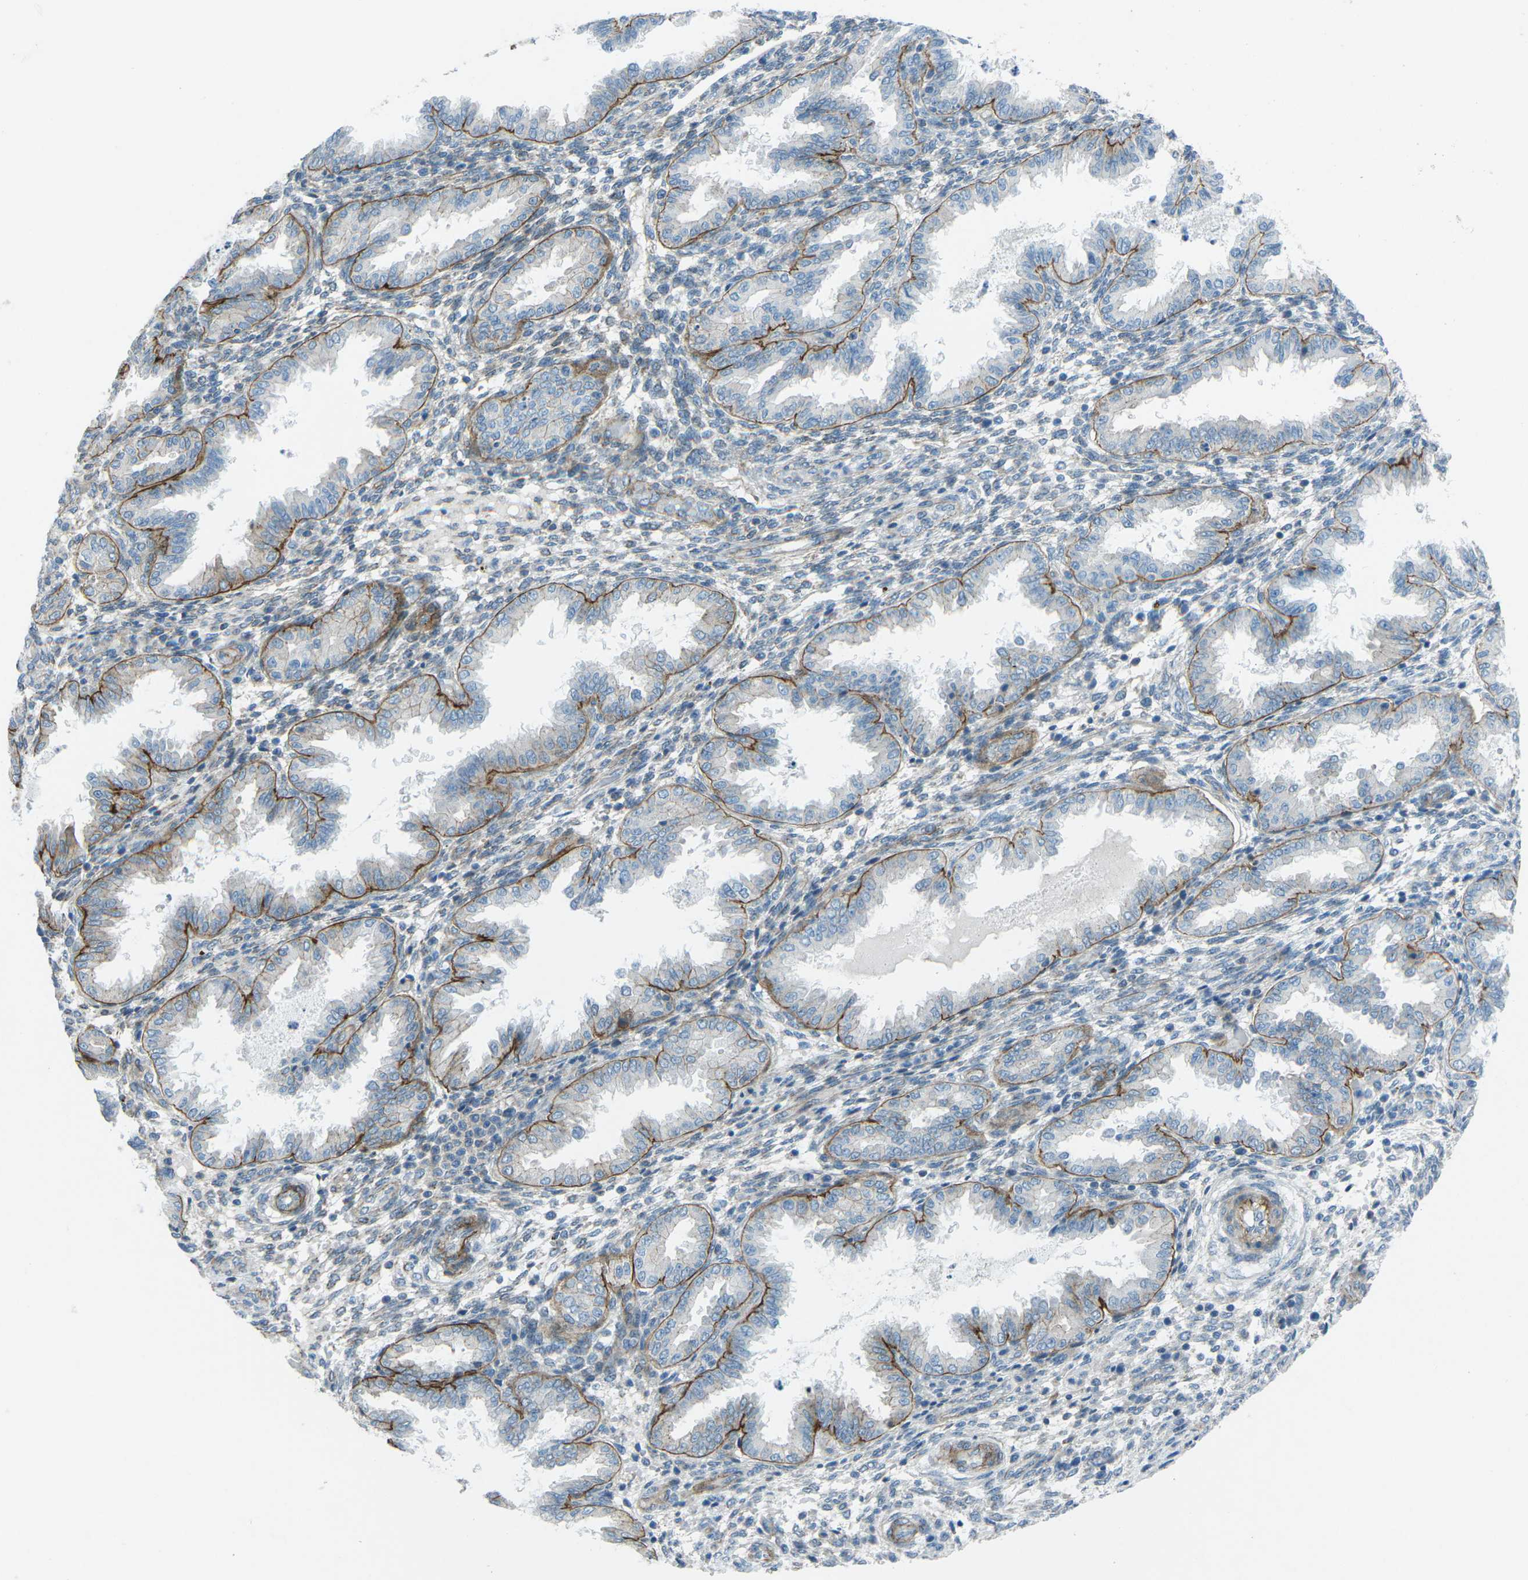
{"staining": {"intensity": "weak", "quantity": "<25%", "location": "cytoplasmic/membranous"}, "tissue": "endometrium", "cell_type": "Cells in endometrial stroma", "image_type": "normal", "snomed": [{"axis": "morphology", "description": "Normal tissue, NOS"}, {"axis": "topography", "description": "Endometrium"}], "caption": "Cells in endometrial stroma show no significant expression in normal endometrium. (DAB (3,3'-diaminobenzidine) immunohistochemistry (IHC) visualized using brightfield microscopy, high magnification).", "gene": "UTRN", "patient": {"sex": "female", "age": 33}}